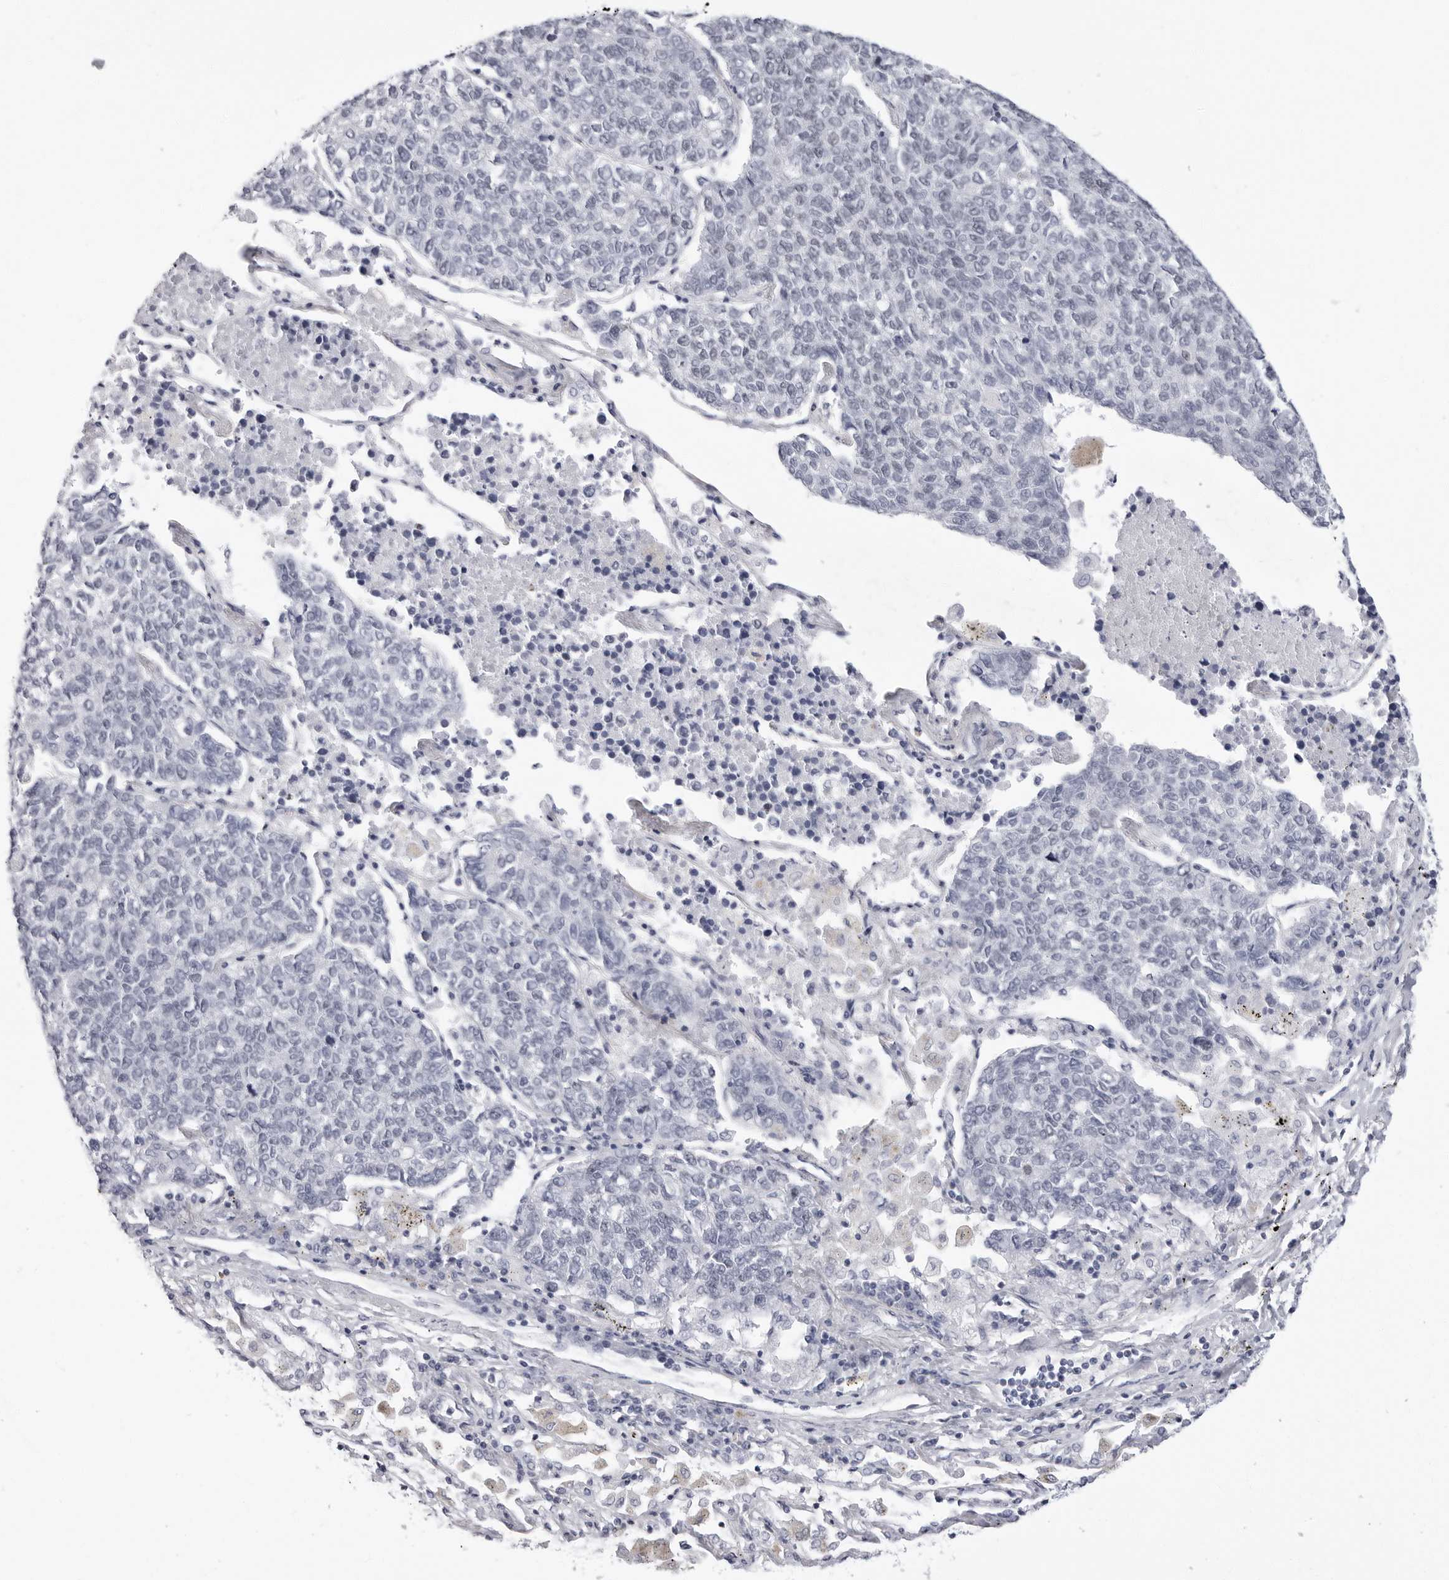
{"staining": {"intensity": "weak", "quantity": "<25%", "location": "nuclear"}, "tissue": "lung cancer", "cell_type": "Tumor cells", "image_type": "cancer", "snomed": [{"axis": "morphology", "description": "Adenocarcinoma, NOS"}, {"axis": "topography", "description": "Lung"}], "caption": "Histopathology image shows no protein positivity in tumor cells of lung cancer (adenocarcinoma) tissue.", "gene": "VEZF1", "patient": {"sex": "male", "age": 49}}